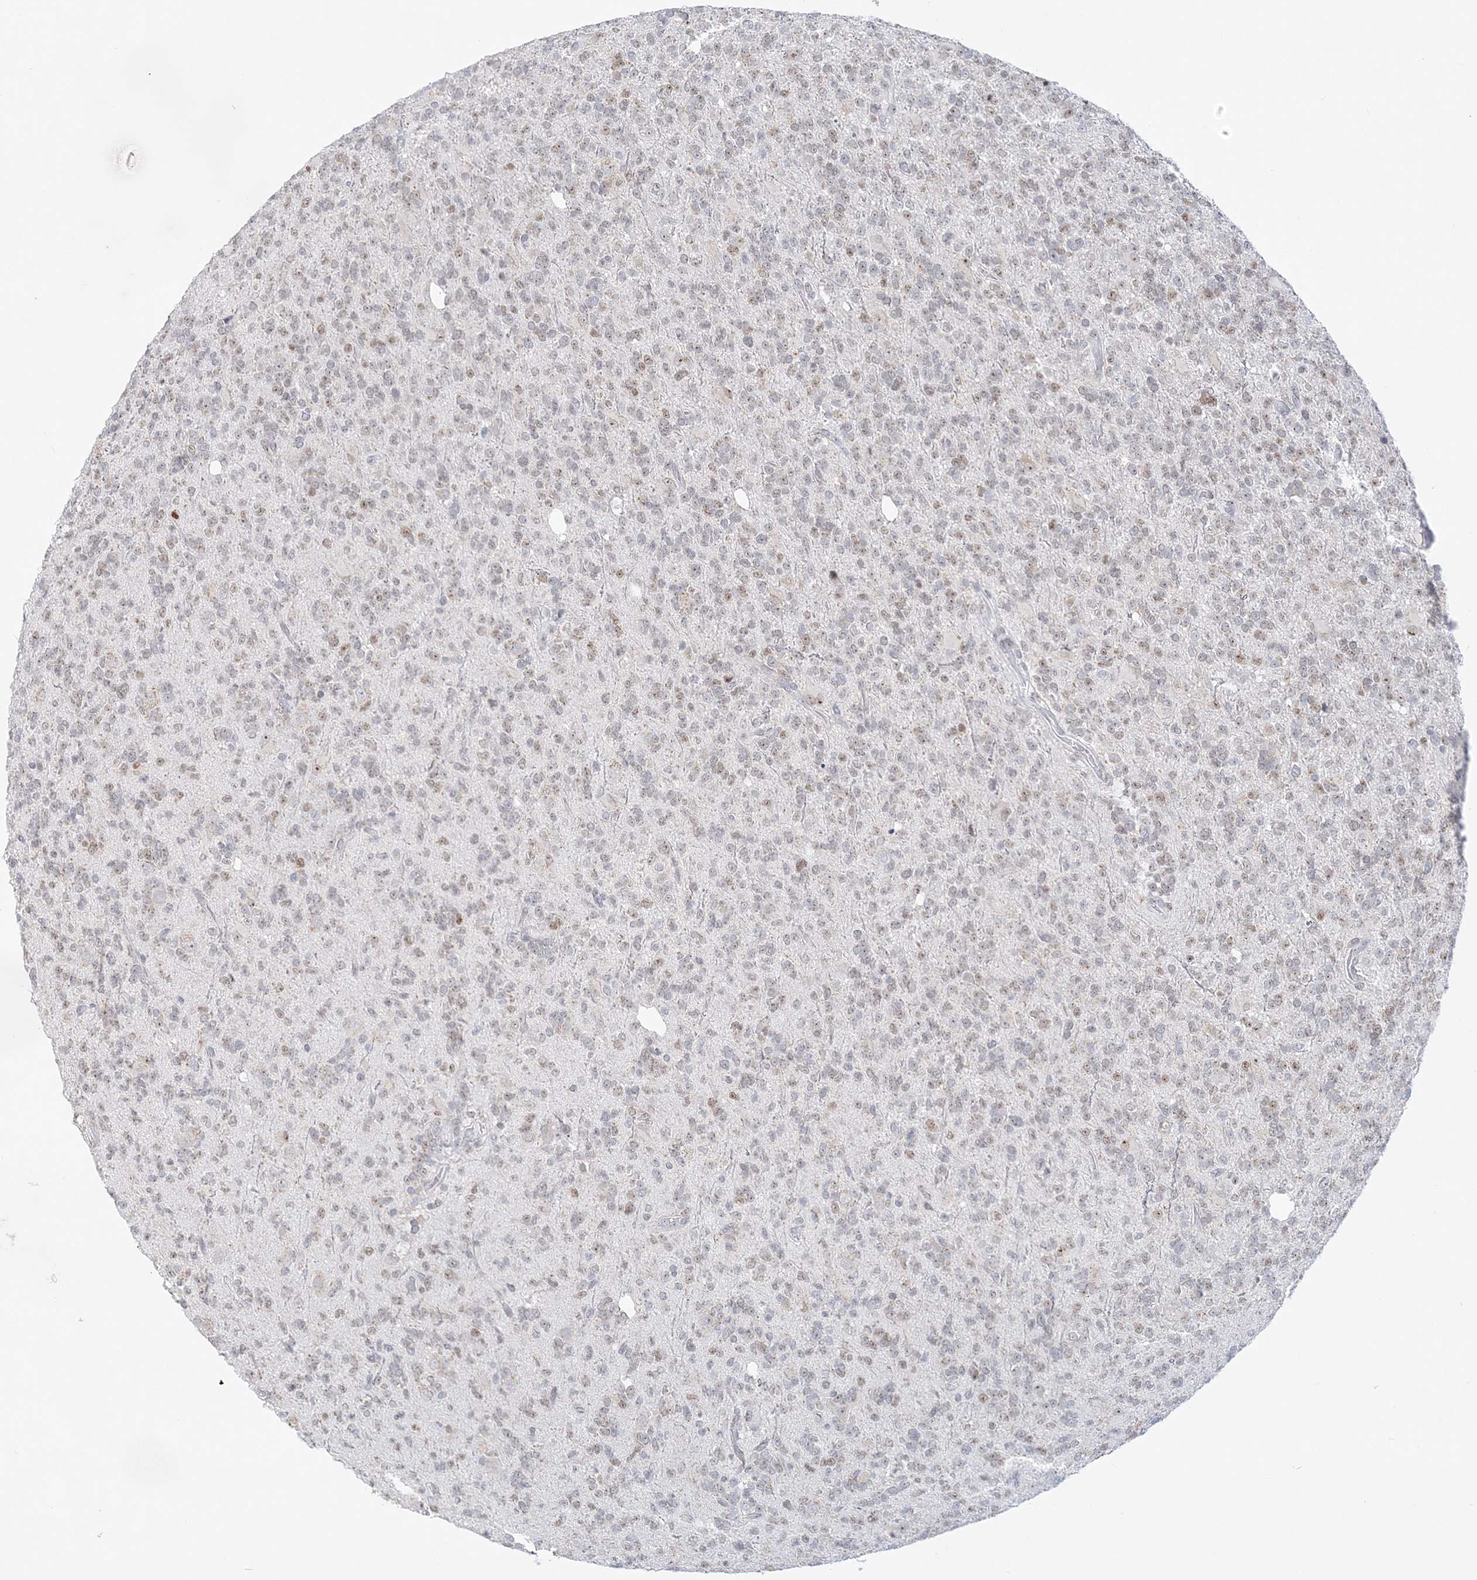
{"staining": {"intensity": "weak", "quantity": "25%-75%", "location": "nuclear"}, "tissue": "glioma", "cell_type": "Tumor cells", "image_type": "cancer", "snomed": [{"axis": "morphology", "description": "Glioma, malignant, High grade"}, {"axis": "topography", "description": "Brain"}], "caption": "Glioma tissue shows weak nuclear staining in about 25%-75% of tumor cells", "gene": "DDX21", "patient": {"sex": "female", "age": 62}}